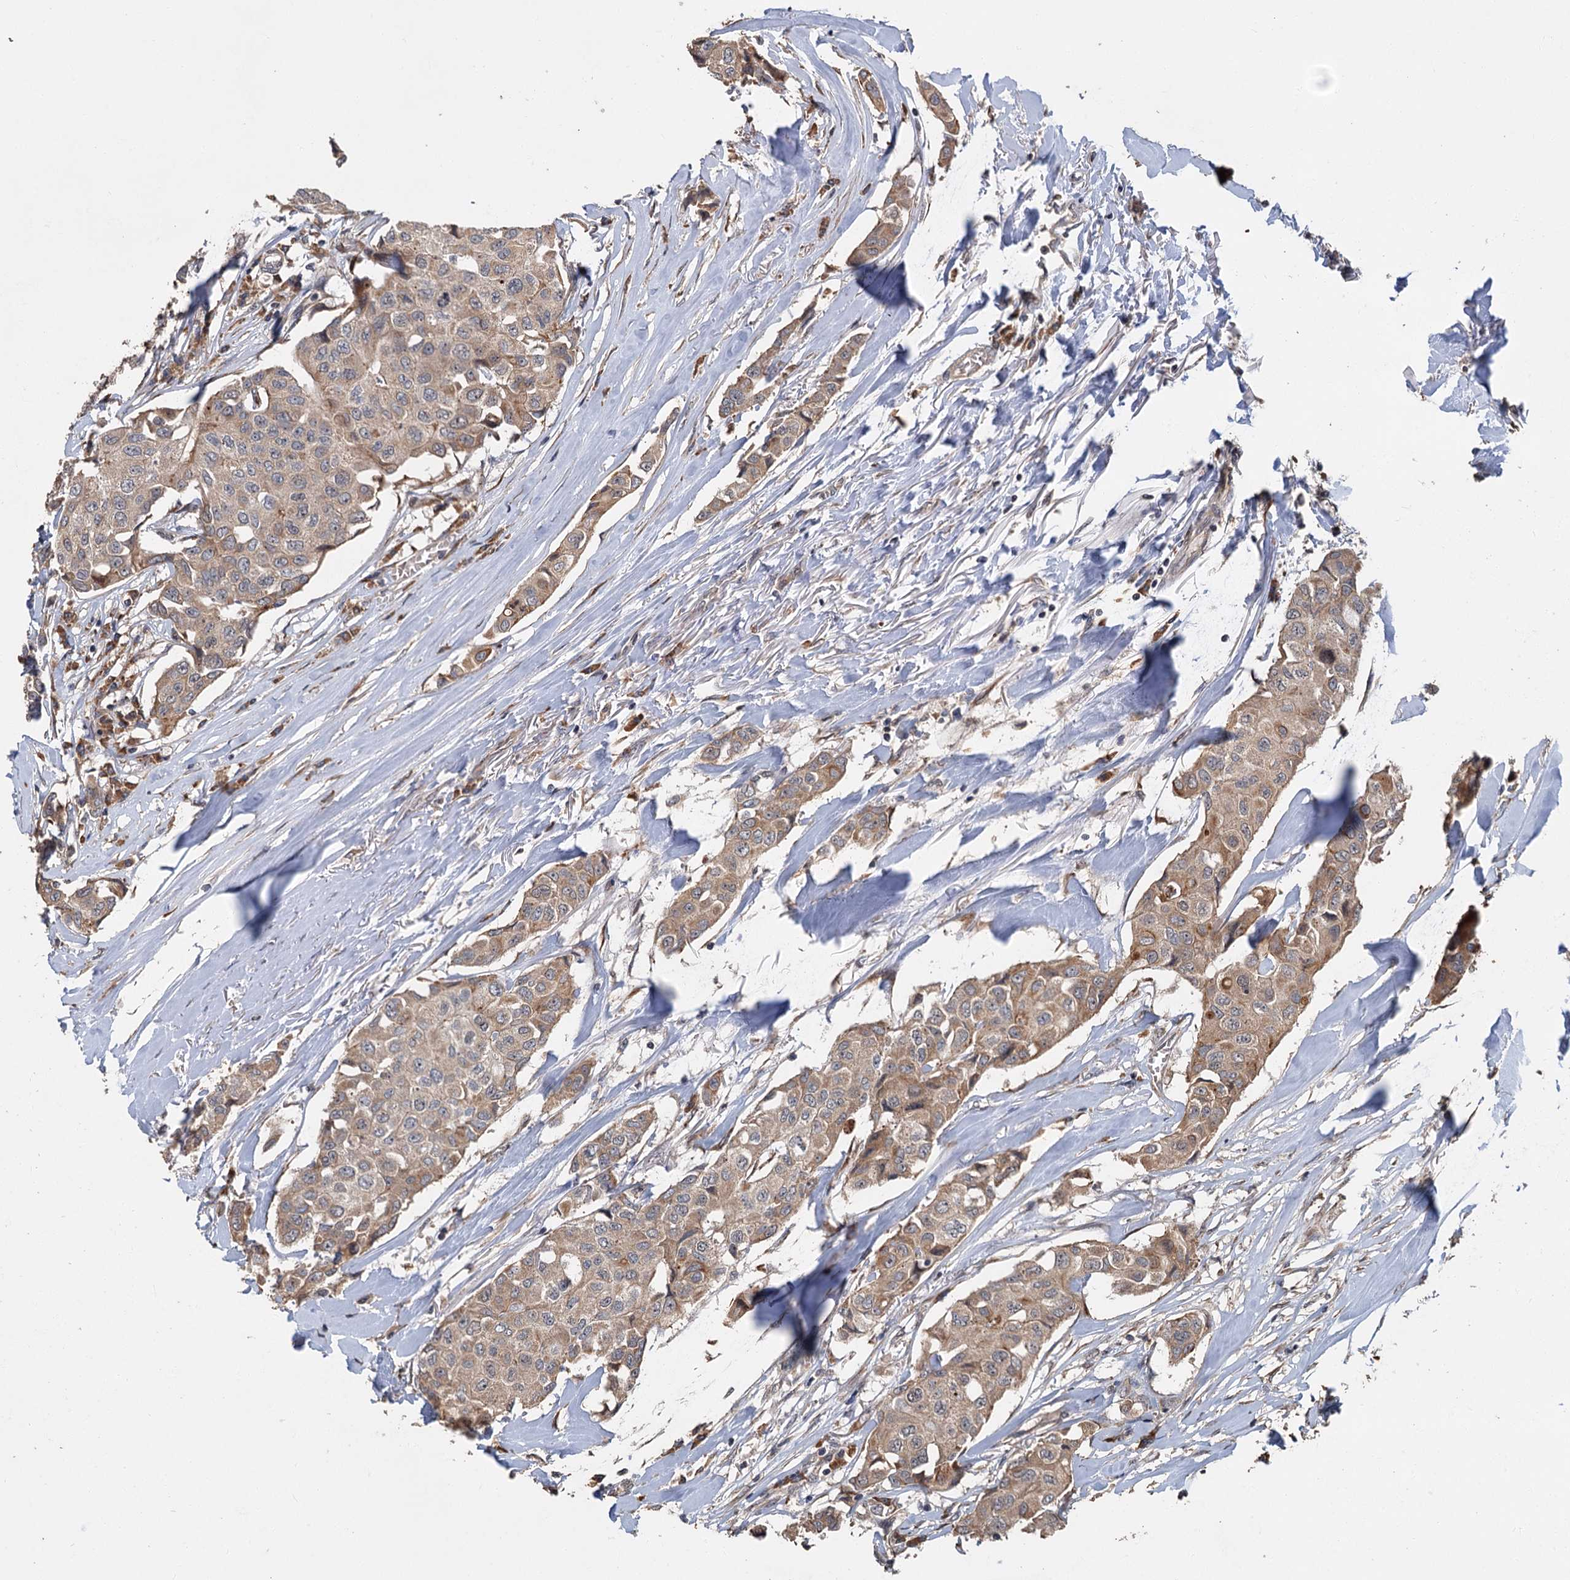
{"staining": {"intensity": "weak", "quantity": ">75%", "location": "cytoplasmic/membranous"}, "tissue": "breast cancer", "cell_type": "Tumor cells", "image_type": "cancer", "snomed": [{"axis": "morphology", "description": "Duct carcinoma"}, {"axis": "topography", "description": "Breast"}], "caption": "Weak cytoplasmic/membranous expression is appreciated in approximately >75% of tumor cells in breast invasive ductal carcinoma. (brown staining indicates protein expression, while blue staining denotes nuclei).", "gene": "KANSL2", "patient": {"sex": "female", "age": 80}}